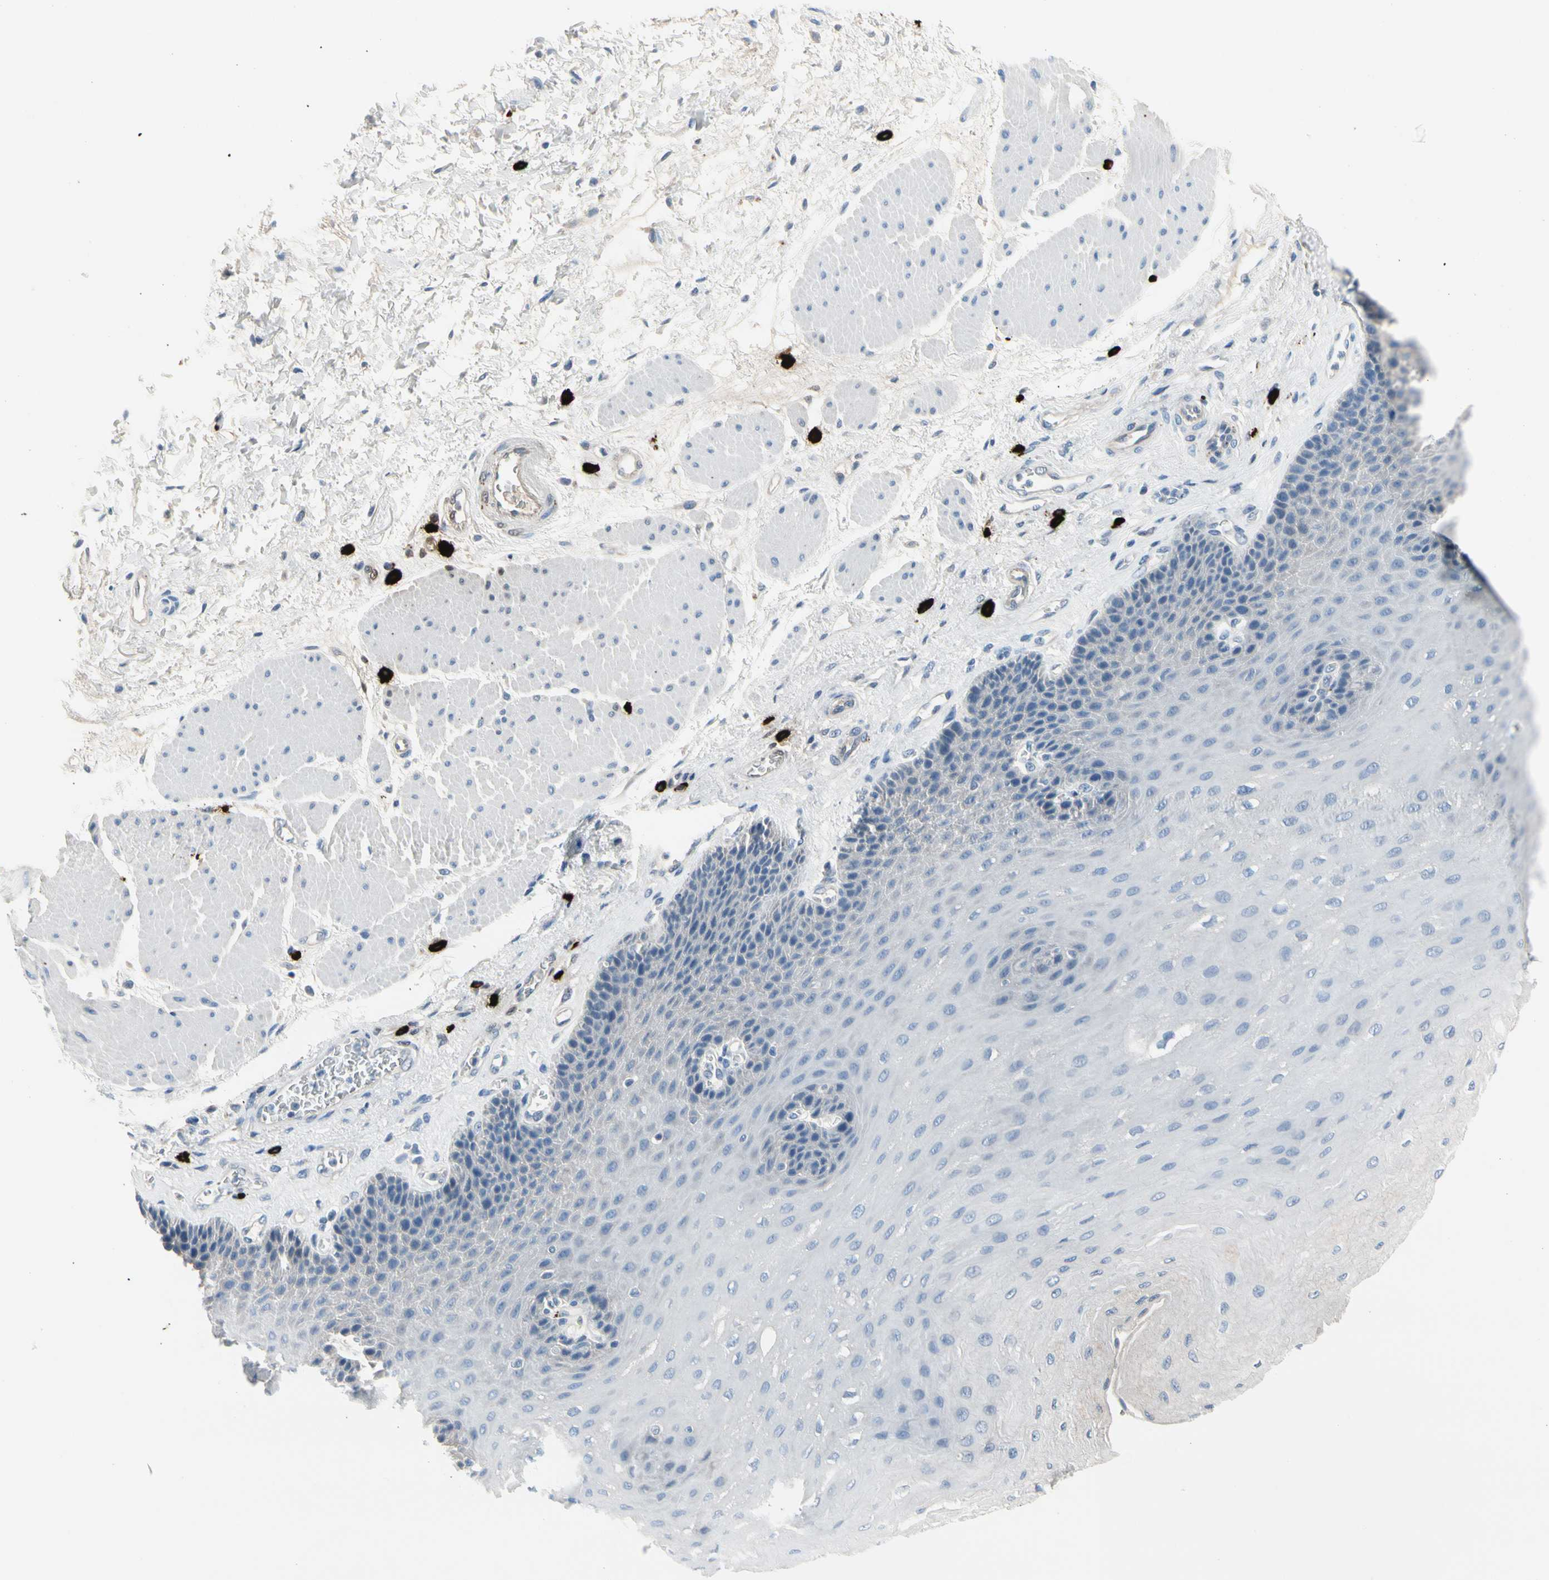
{"staining": {"intensity": "negative", "quantity": "none", "location": "none"}, "tissue": "esophagus", "cell_type": "Squamous epithelial cells", "image_type": "normal", "snomed": [{"axis": "morphology", "description": "Normal tissue, NOS"}, {"axis": "topography", "description": "Esophagus"}], "caption": "Immunohistochemical staining of normal esophagus reveals no significant positivity in squamous epithelial cells.", "gene": "CPA3", "patient": {"sex": "female", "age": 72}}